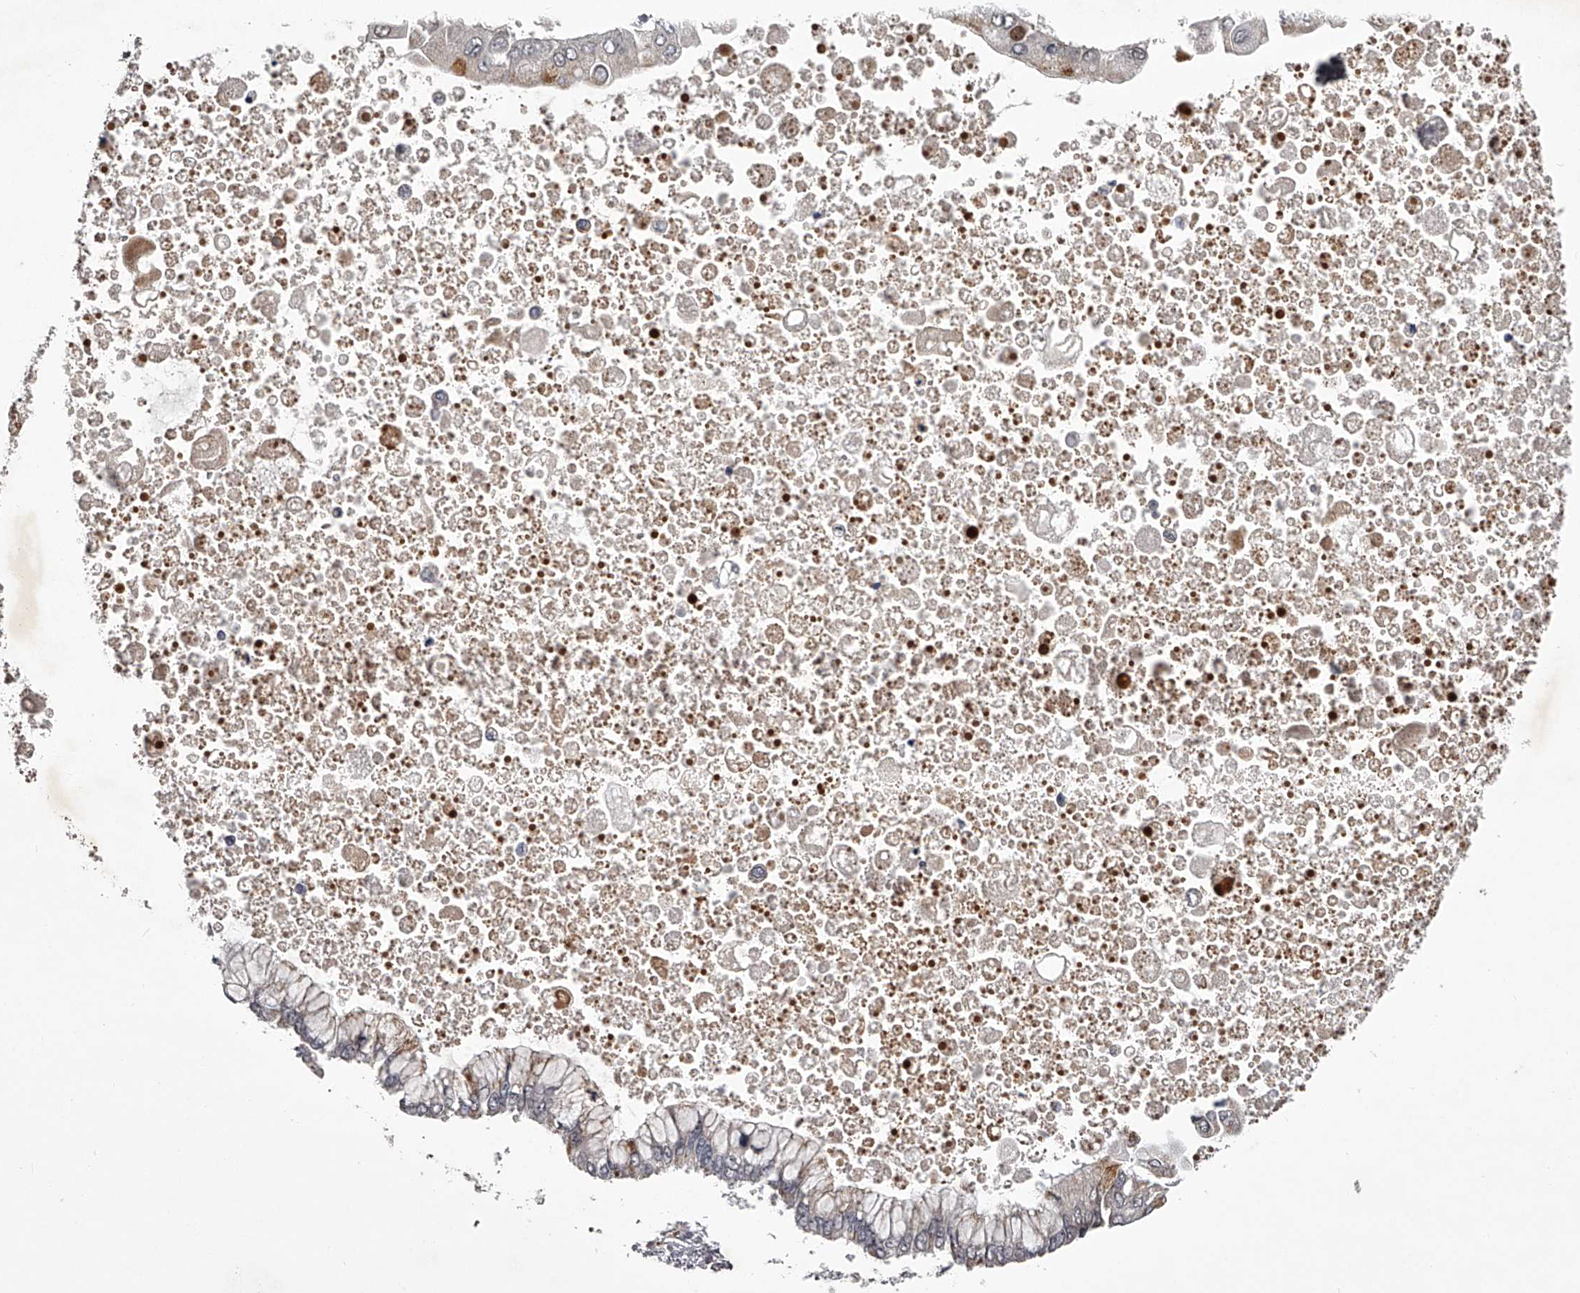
{"staining": {"intensity": "moderate", "quantity": "<25%", "location": "cytoplasmic/membranous,nuclear"}, "tissue": "liver cancer", "cell_type": "Tumor cells", "image_type": "cancer", "snomed": [{"axis": "morphology", "description": "Cholangiocarcinoma"}, {"axis": "topography", "description": "Liver"}], "caption": "Immunohistochemistry (DAB (3,3'-diaminobenzidine)) staining of liver cancer (cholangiocarcinoma) shows moderate cytoplasmic/membranous and nuclear protein staining in approximately <25% of tumor cells. The staining was performed using DAB, with brown indicating positive protein expression. Nuclei are stained blue with hematoxylin.", "gene": "RRP36", "patient": {"sex": "male", "age": 50}}